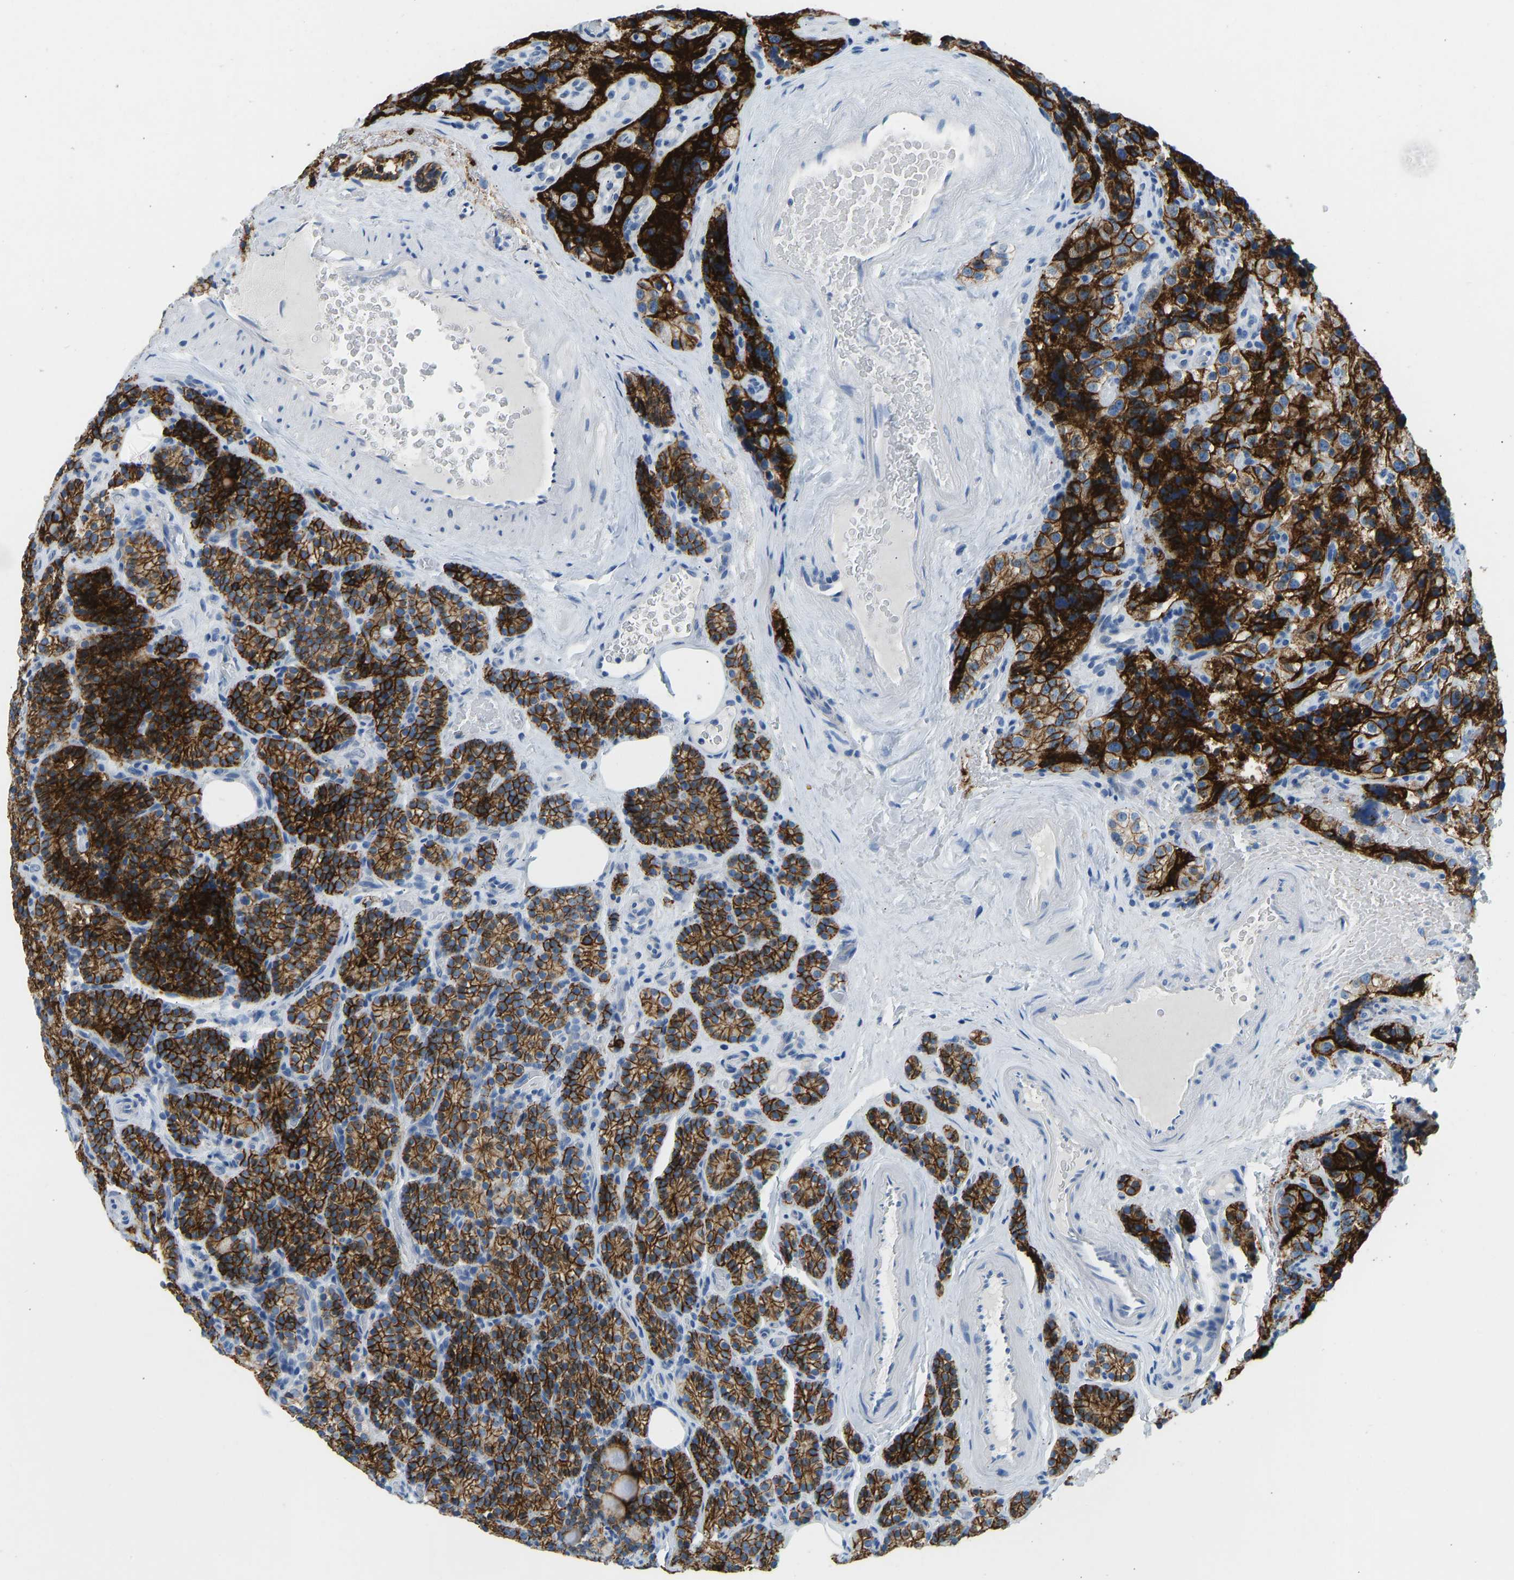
{"staining": {"intensity": "strong", "quantity": ">75%", "location": "cytoplasmic/membranous"}, "tissue": "parathyroid gland", "cell_type": "Glandular cells", "image_type": "normal", "snomed": [{"axis": "morphology", "description": "Normal tissue, NOS"}, {"axis": "morphology", "description": "Adenoma, NOS"}, {"axis": "topography", "description": "Parathyroid gland"}], "caption": "The photomicrograph reveals immunohistochemical staining of normal parathyroid gland. There is strong cytoplasmic/membranous expression is identified in approximately >75% of glandular cells. (IHC, brightfield microscopy, high magnification).", "gene": "ATP1A1", "patient": {"sex": "female", "age": 51}}